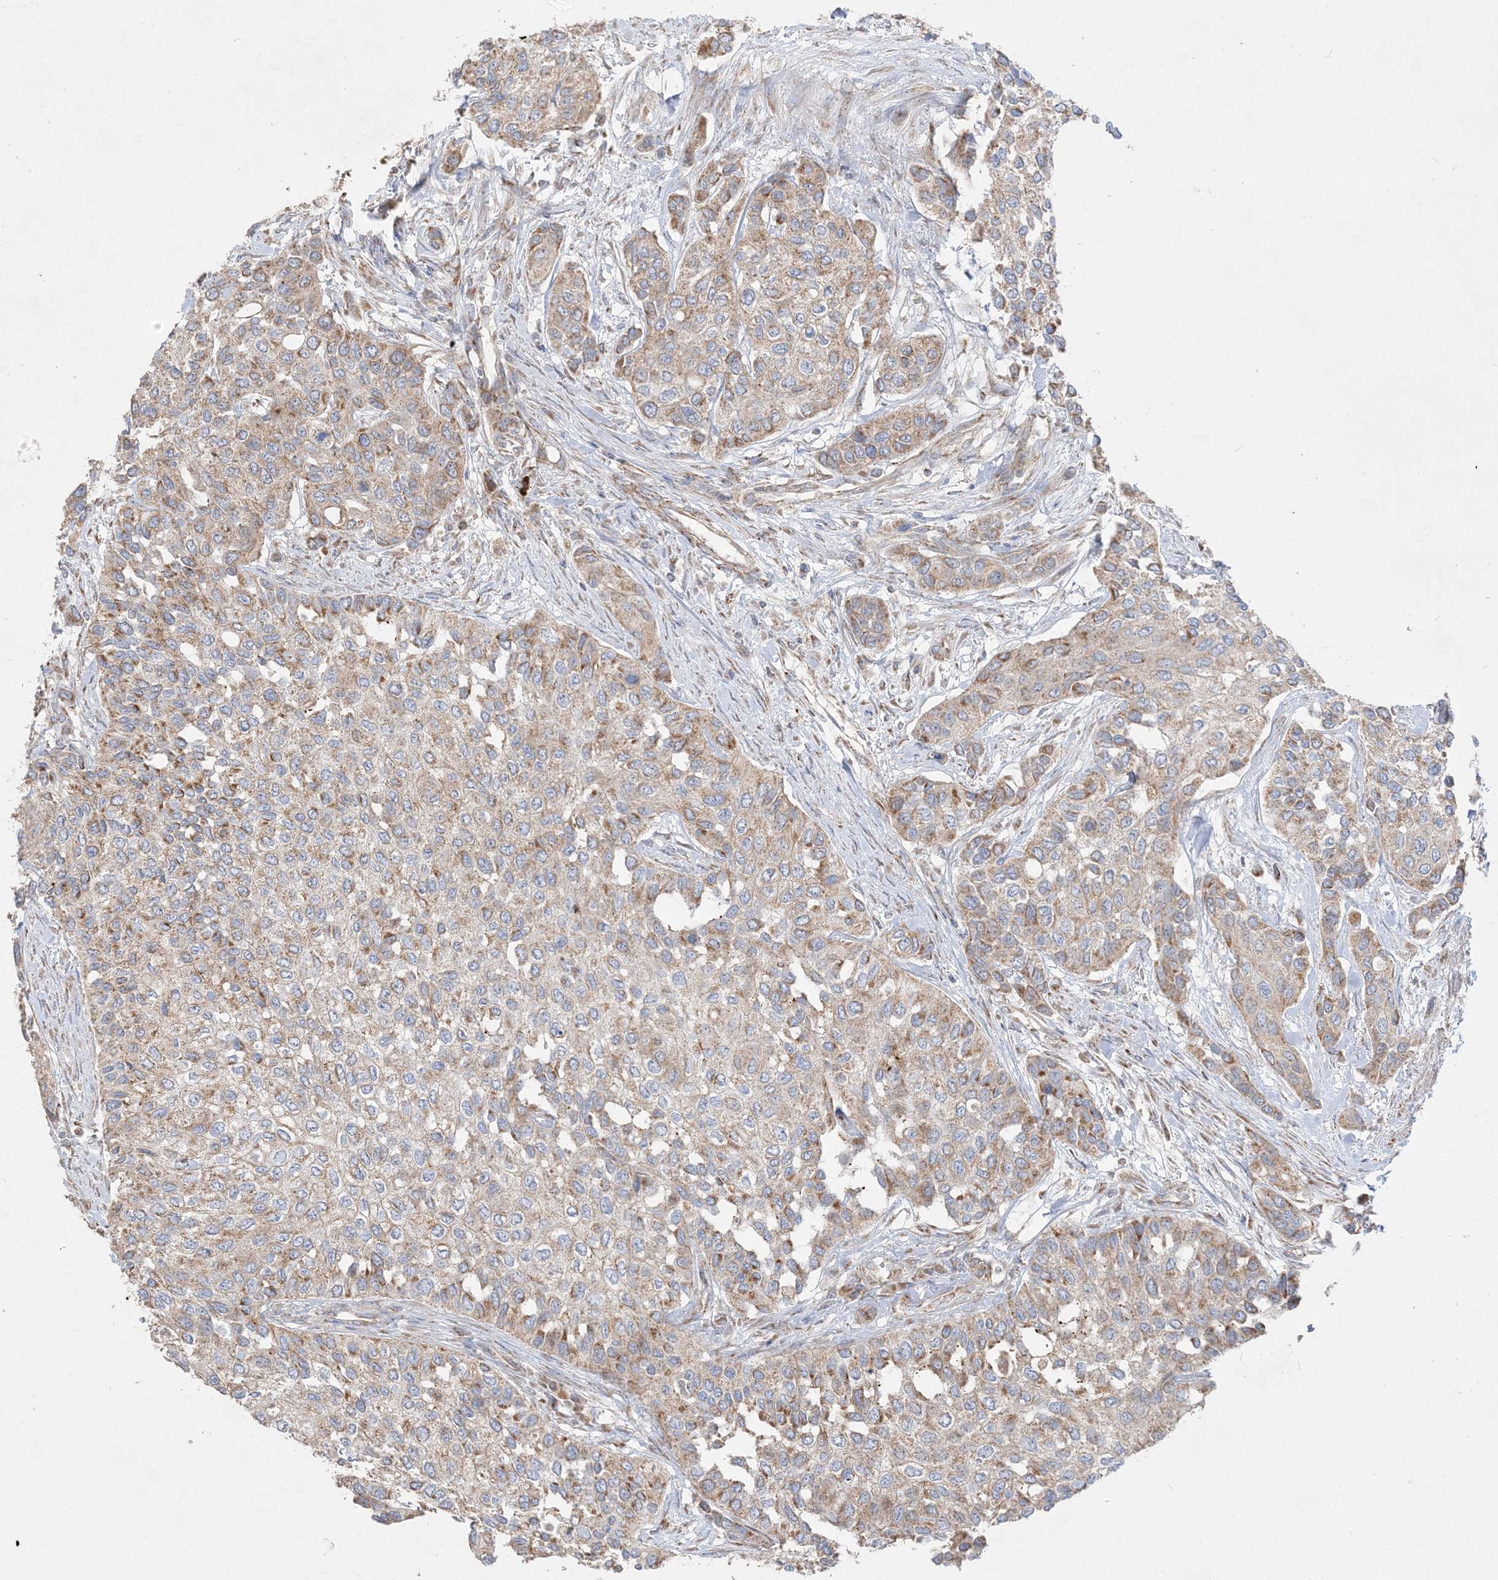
{"staining": {"intensity": "moderate", "quantity": "25%-75%", "location": "cytoplasmic/membranous"}, "tissue": "urothelial cancer", "cell_type": "Tumor cells", "image_type": "cancer", "snomed": [{"axis": "morphology", "description": "Normal tissue, NOS"}, {"axis": "morphology", "description": "Urothelial carcinoma, High grade"}, {"axis": "topography", "description": "Vascular tissue"}, {"axis": "topography", "description": "Urinary bladder"}], "caption": "Protein expression analysis of human high-grade urothelial carcinoma reveals moderate cytoplasmic/membranous expression in about 25%-75% of tumor cells.", "gene": "NDUFAF3", "patient": {"sex": "female", "age": 56}}